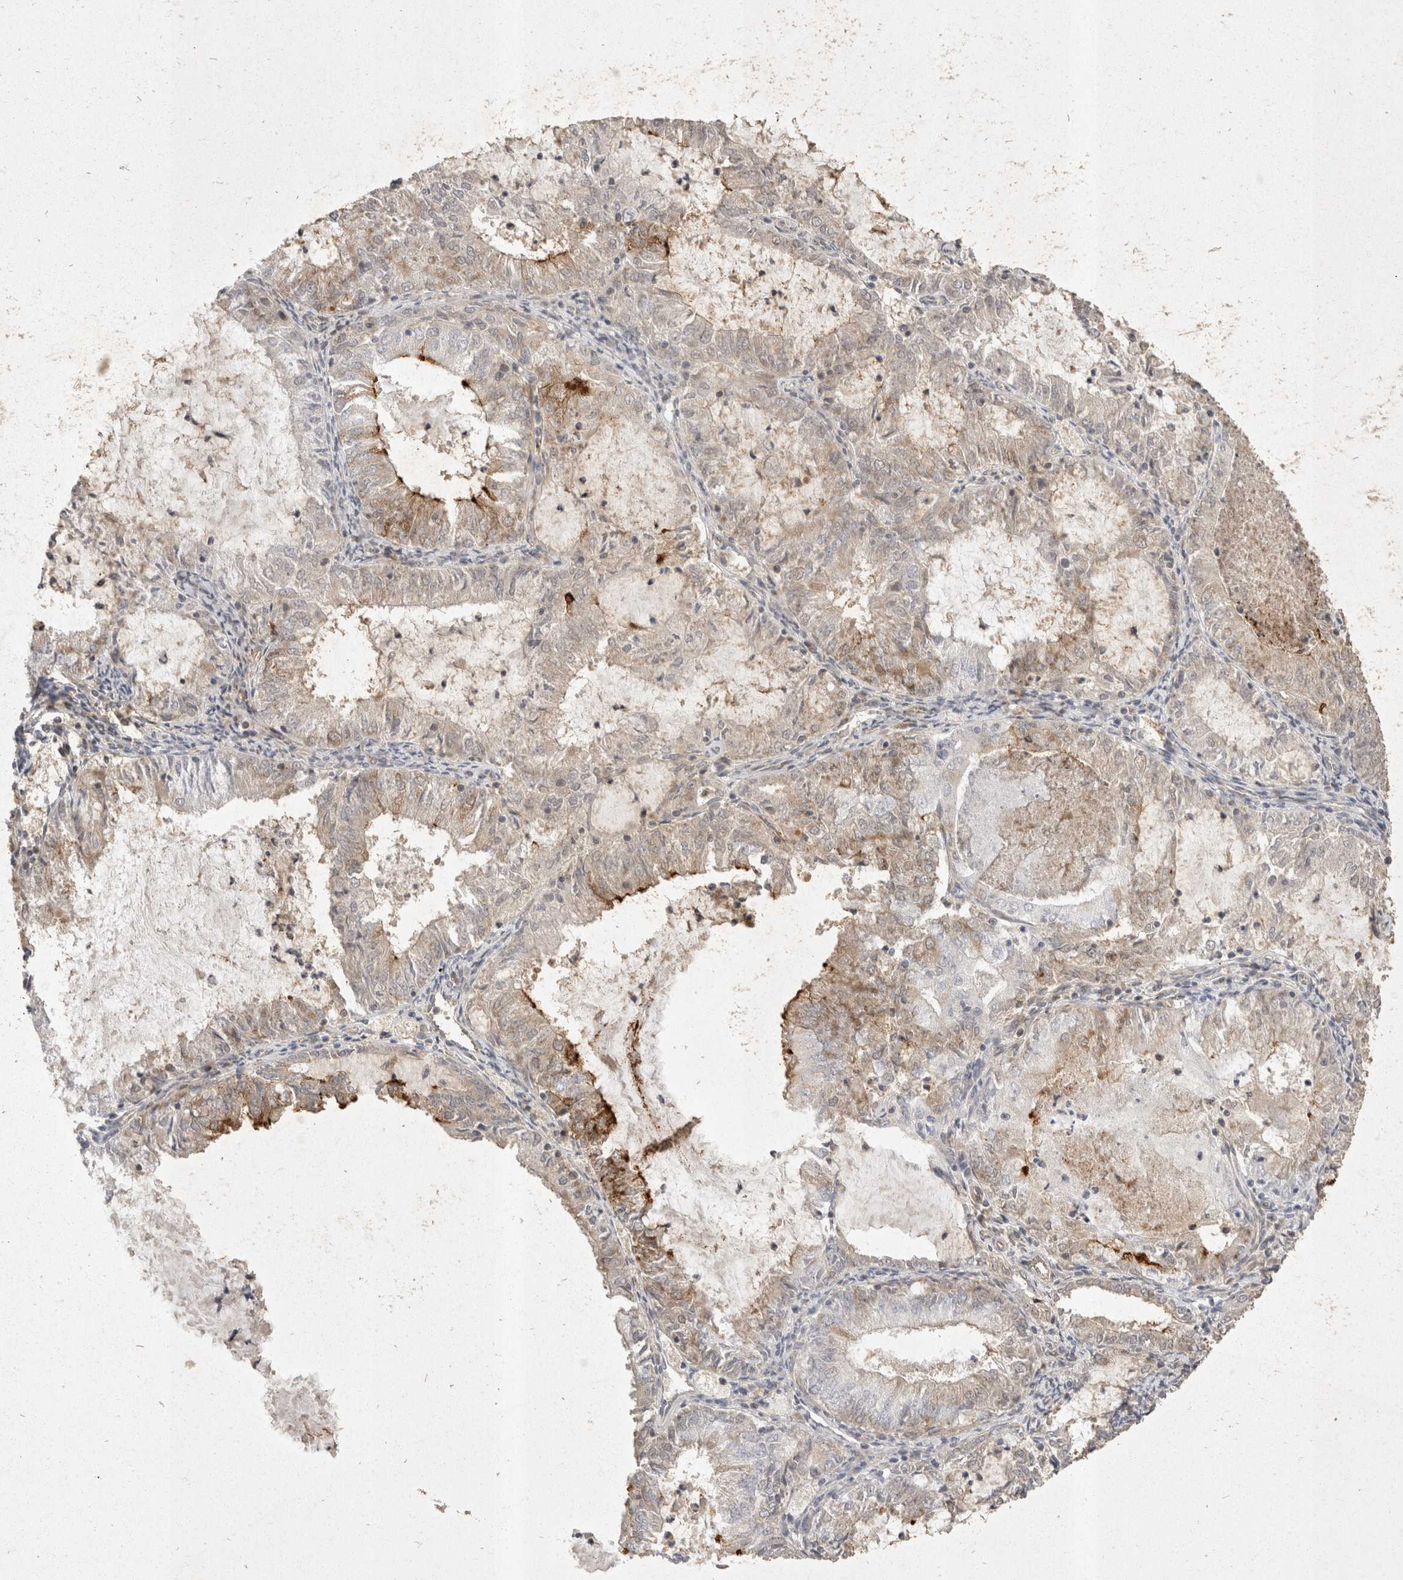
{"staining": {"intensity": "strong", "quantity": "<25%", "location": "cytoplasmic/membranous"}, "tissue": "endometrial cancer", "cell_type": "Tumor cells", "image_type": "cancer", "snomed": [{"axis": "morphology", "description": "Adenocarcinoma, NOS"}, {"axis": "topography", "description": "Endometrium"}], "caption": "Endometrial cancer was stained to show a protein in brown. There is medium levels of strong cytoplasmic/membranous positivity in about <25% of tumor cells.", "gene": "EIF4G3", "patient": {"sex": "female", "age": 57}}